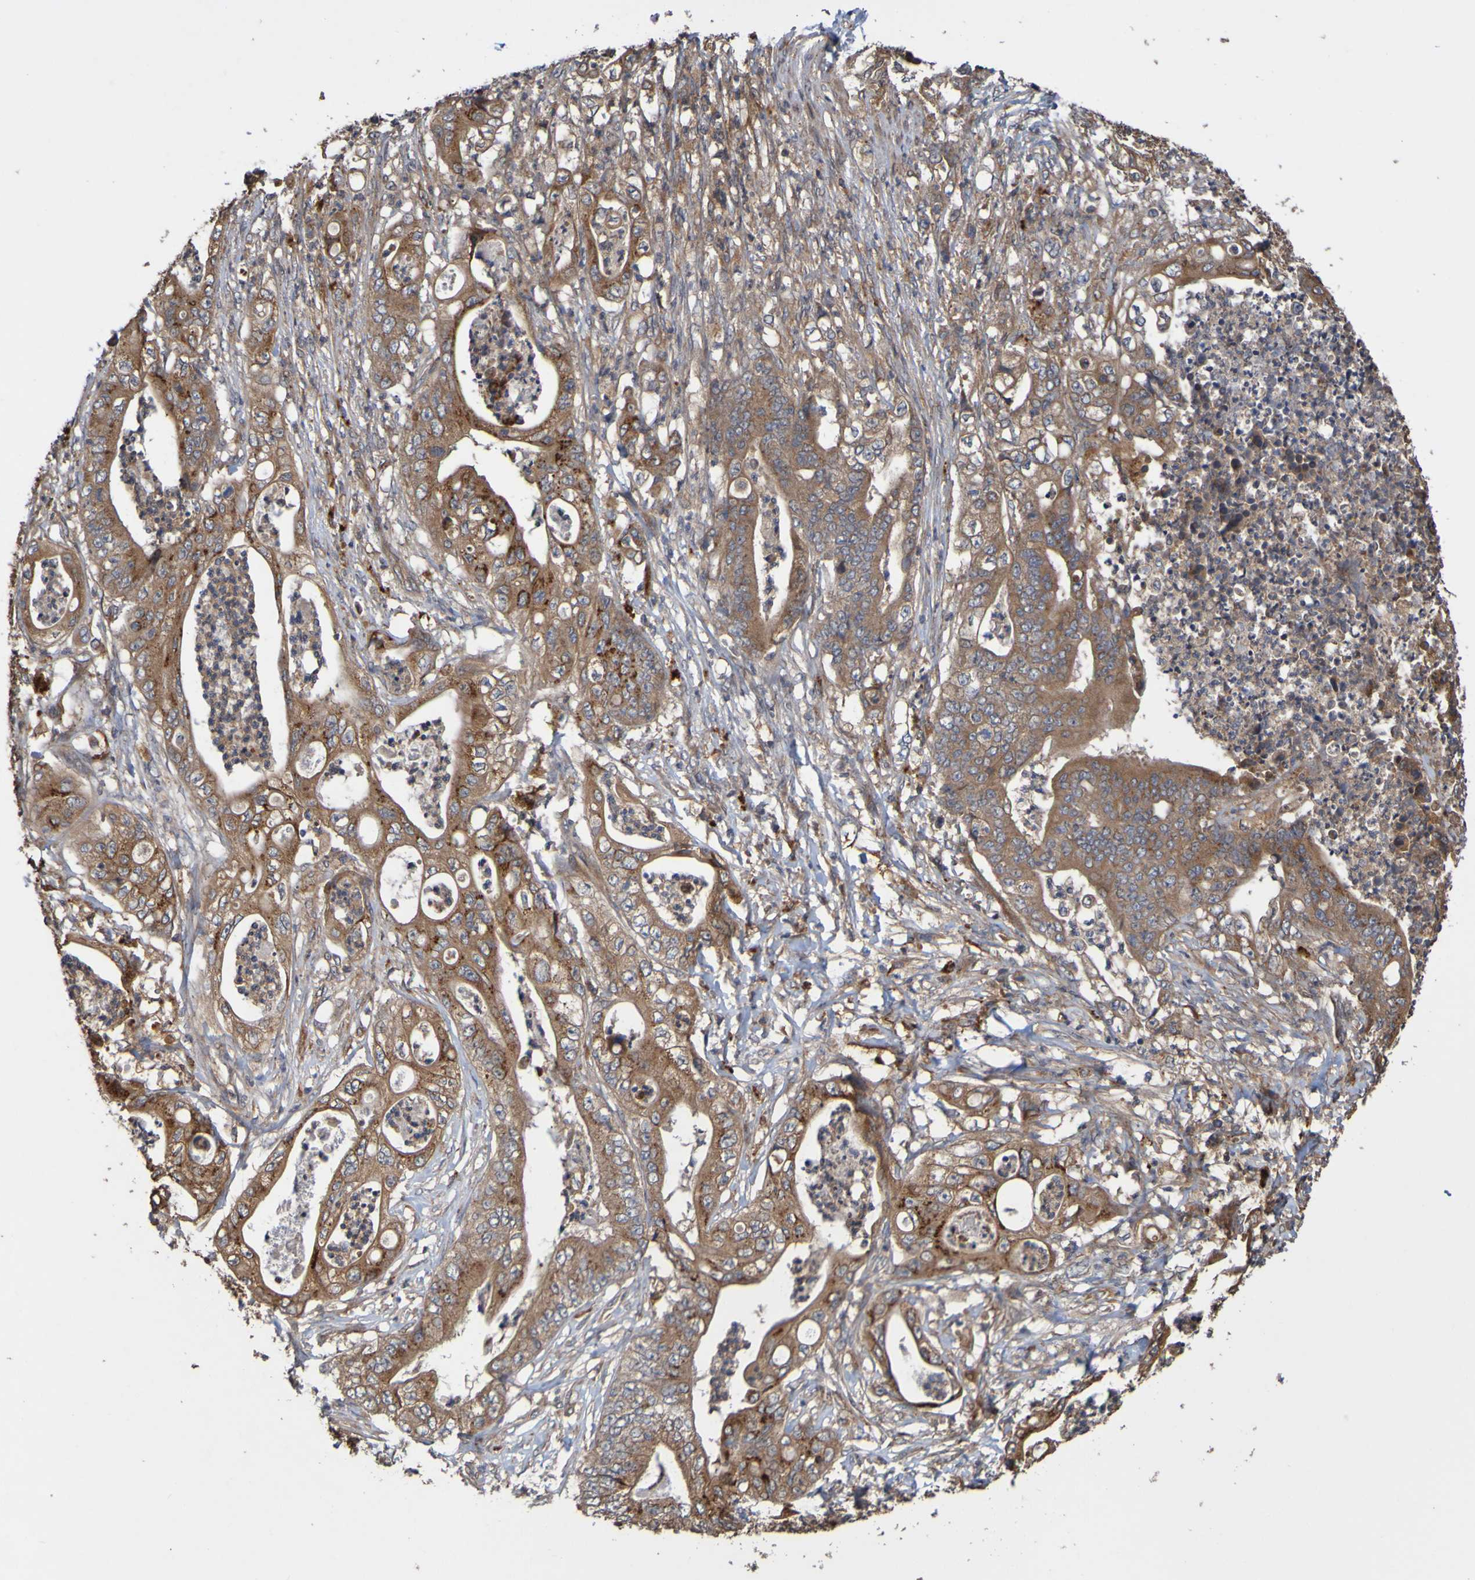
{"staining": {"intensity": "moderate", "quantity": ">75%", "location": "cytoplasmic/membranous"}, "tissue": "stomach cancer", "cell_type": "Tumor cells", "image_type": "cancer", "snomed": [{"axis": "morphology", "description": "Adenocarcinoma, NOS"}, {"axis": "topography", "description": "Stomach"}], "caption": "Moderate cytoplasmic/membranous protein staining is appreciated in about >75% of tumor cells in stomach cancer (adenocarcinoma).", "gene": "UCN", "patient": {"sex": "female", "age": 73}}